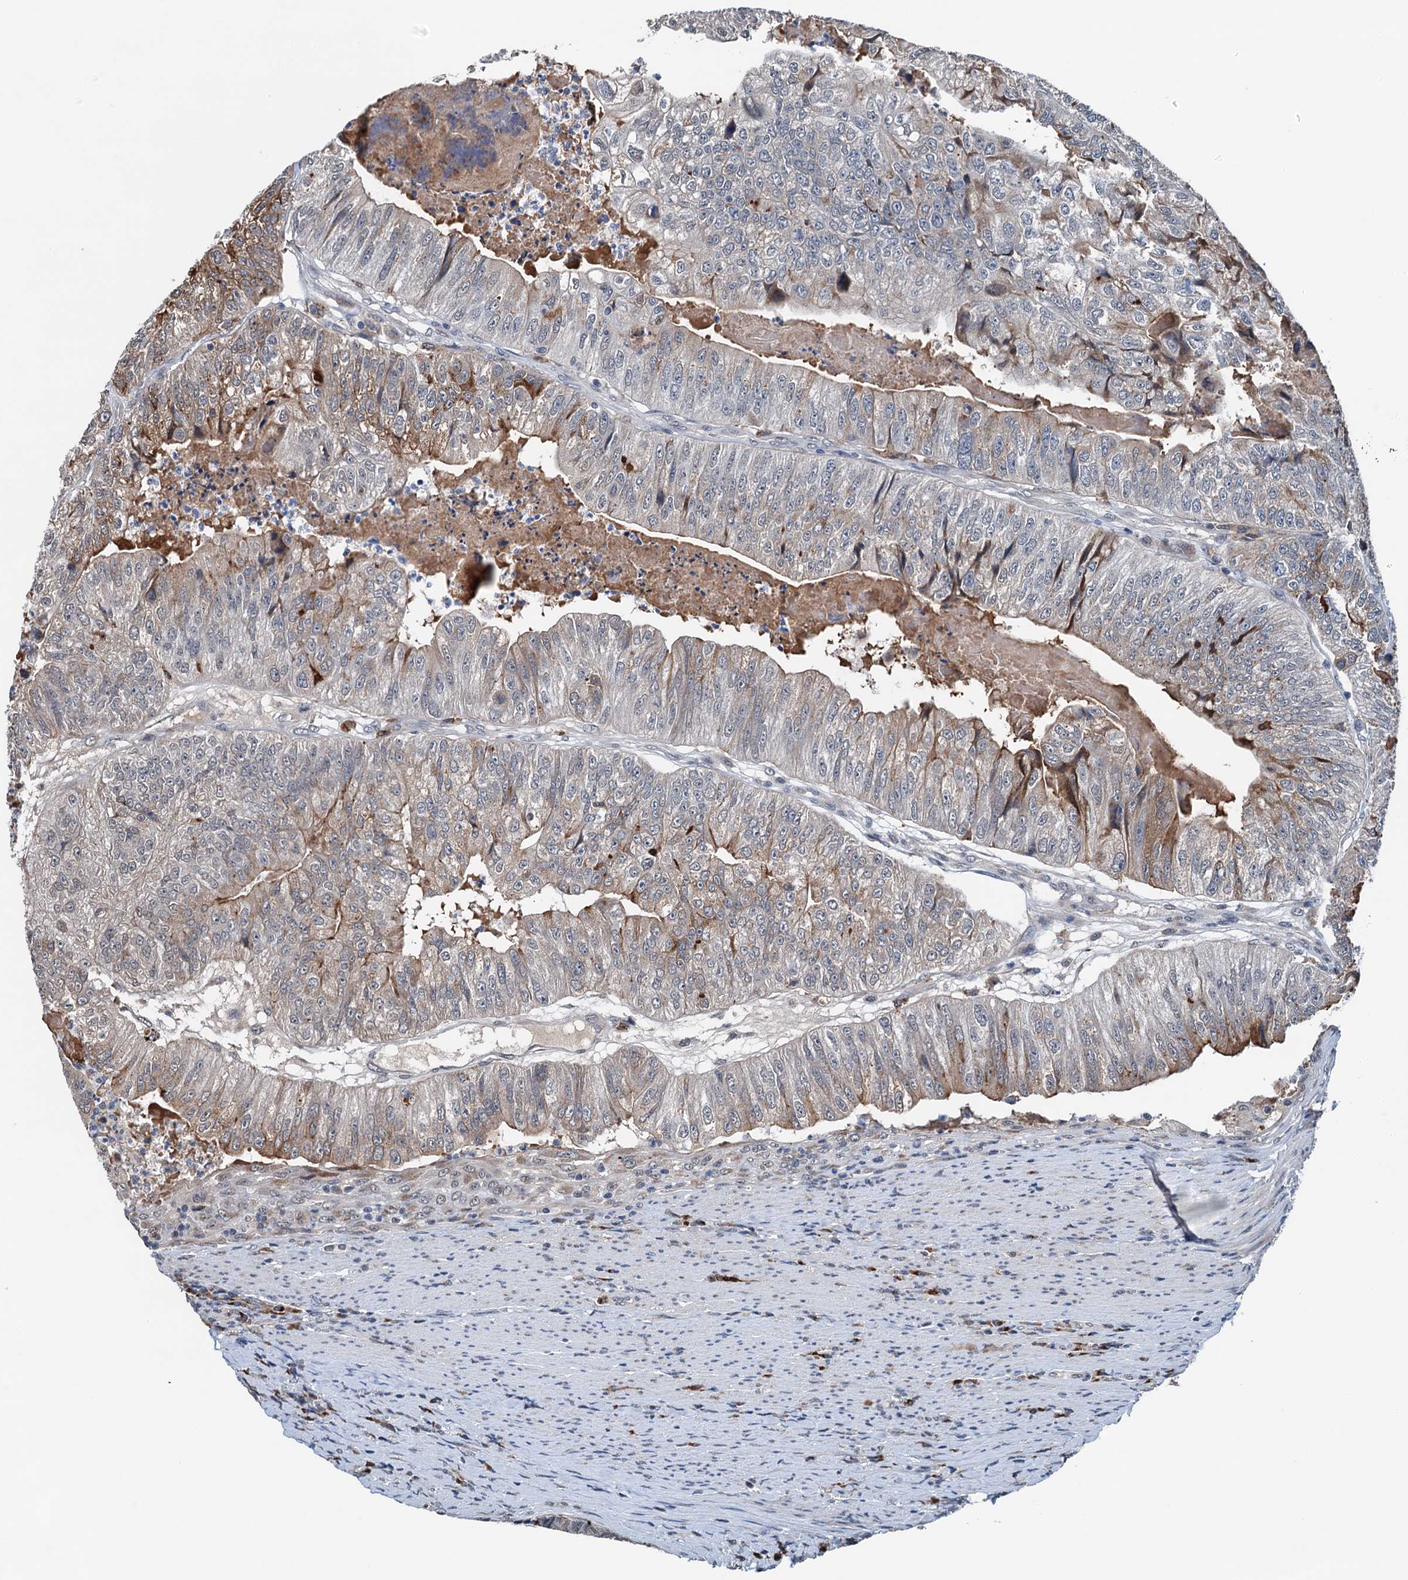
{"staining": {"intensity": "weak", "quantity": "<25%", "location": "cytoplasmic/membranous"}, "tissue": "colorectal cancer", "cell_type": "Tumor cells", "image_type": "cancer", "snomed": [{"axis": "morphology", "description": "Adenocarcinoma, NOS"}, {"axis": "topography", "description": "Colon"}], "caption": "DAB (3,3'-diaminobenzidine) immunohistochemical staining of adenocarcinoma (colorectal) exhibits no significant expression in tumor cells.", "gene": "SHLD1", "patient": {"sex": "female", "age": 67}}